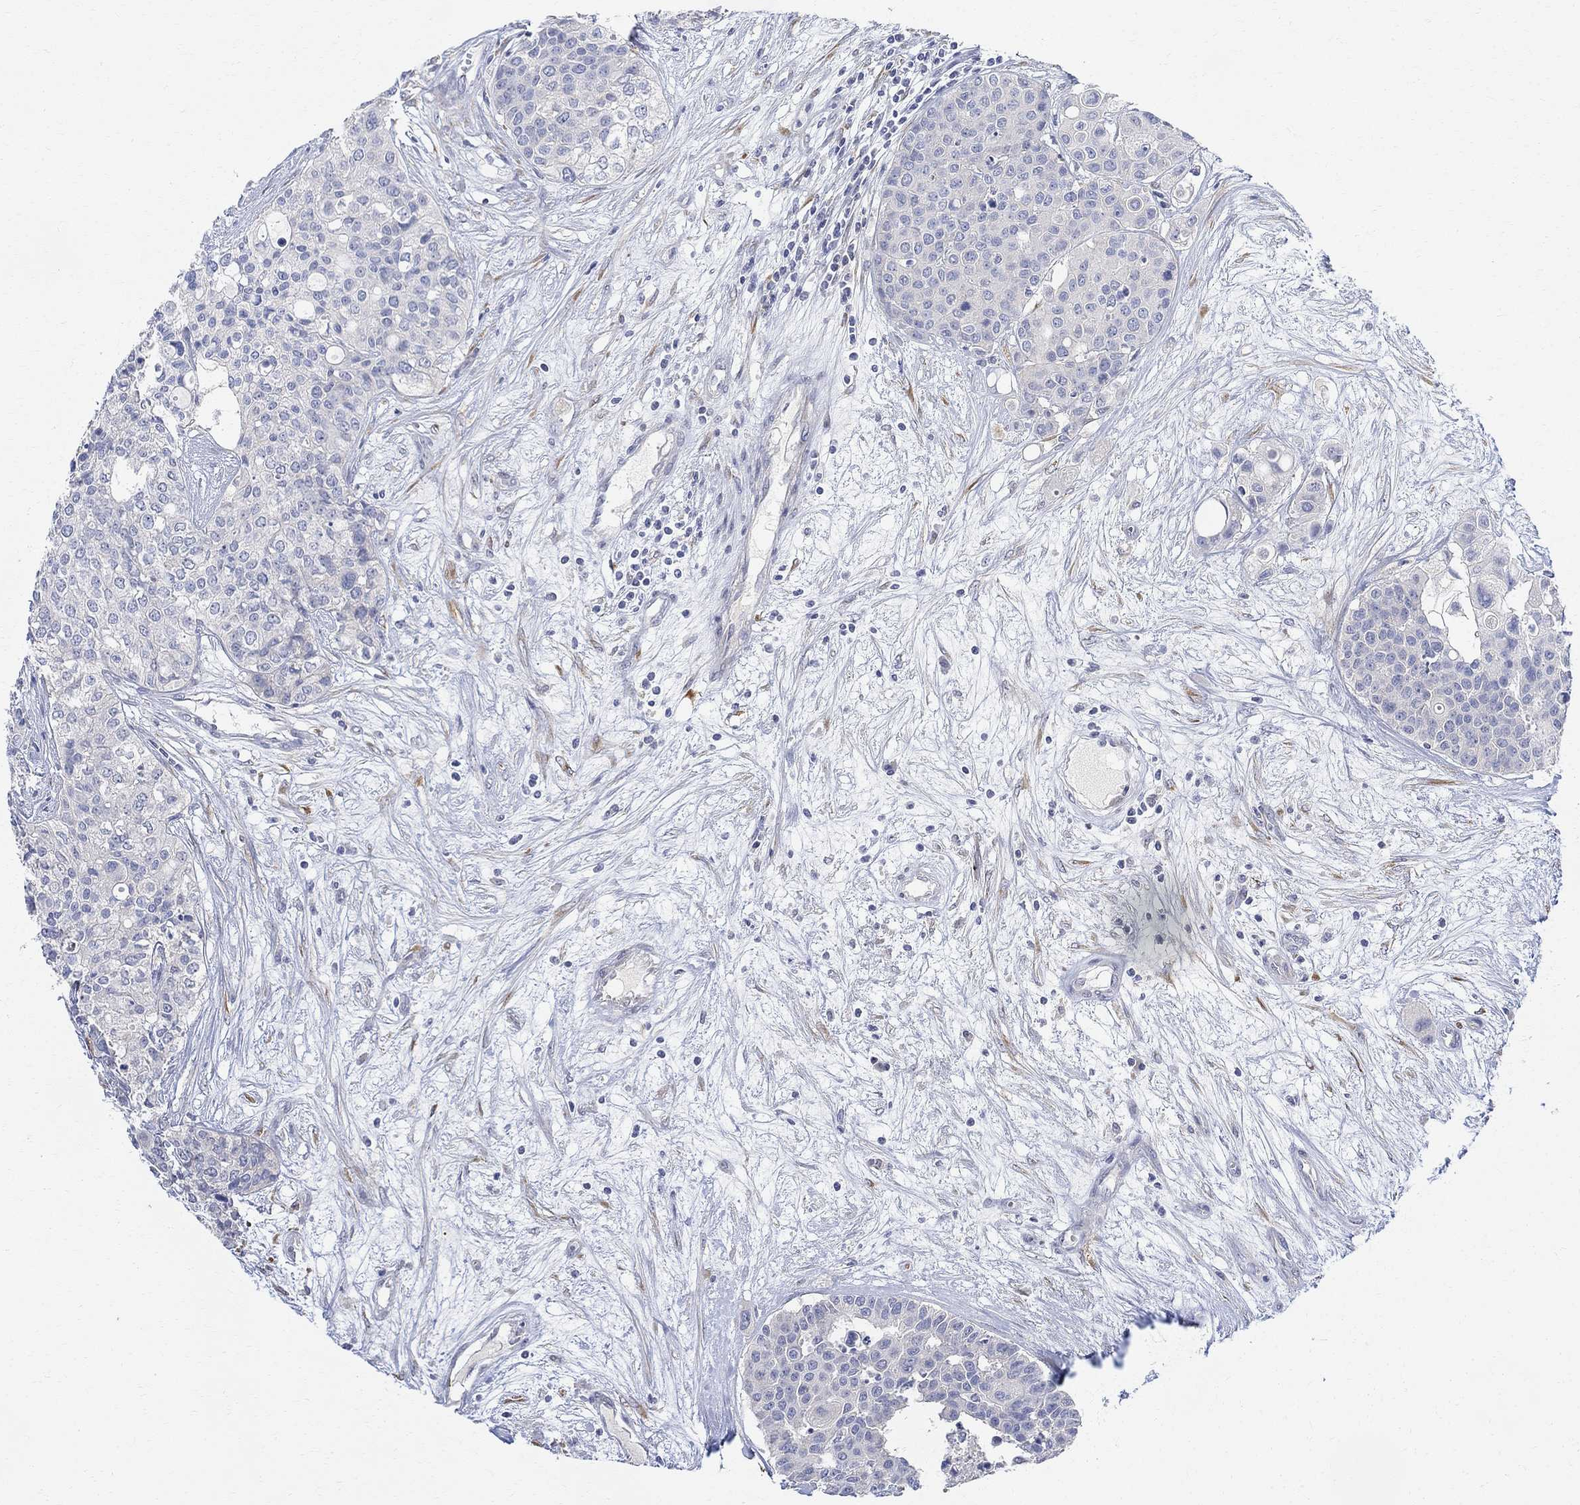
{"staining": {"intensity": "negative", "quantity": "none", "location": "none"}, "tissue": "carcinoid", "cell_type": "Tumor cells", "image_type": "cancer", "snomed": [{"axis": "morphology", "description": "Carcinoid, malignant, NOS"}, {"axis": "topography", "description": "Colon"}], "caption": "IHC of carcinoid reveals no expression in tumor cells.", "gene": "FNDC5", "patient": {"sex": "male", "age": 81}}